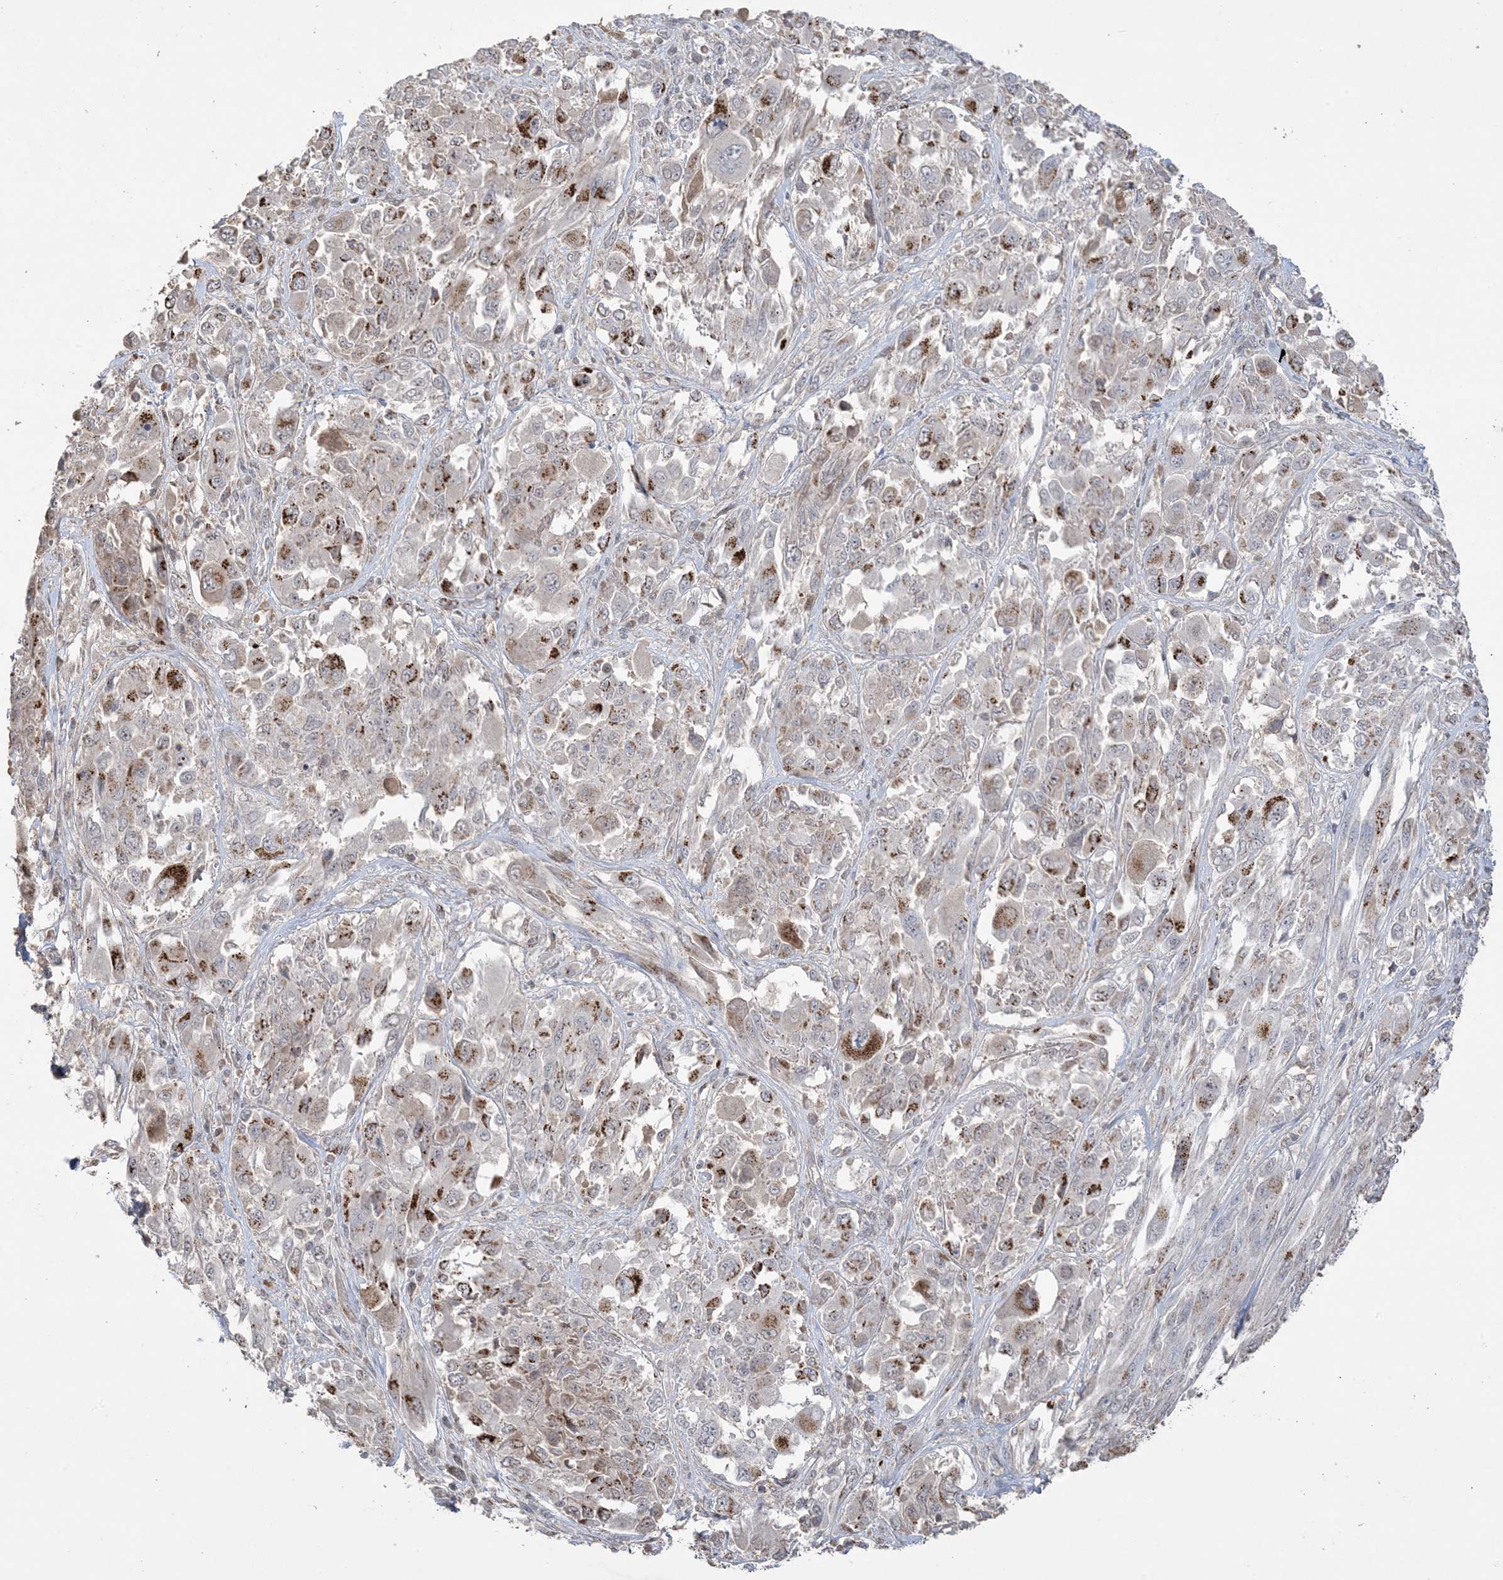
{"staining": {"intensity": "moderate", "quantity": ">75%", "location": "cytoplasmic/membranous"}, "tissue": "melanoma", "cell_type": "Tumor cells", "image_type": "cancer", "snomed": [{"axis": "morphology", "description": "Malignant melanoma, NOS"}, {"axis": "topography", "description": "Skin"}], "caption": "A photomicrograph of human melanoma stained for a protein displays moderate cytoplasmic/membranous brown staining in tumor cells. (DAB = brown stain, brightfield microscopy at high magnification).", "gene": "XRN1", "patient": {"sex": "female", "age": 91}}